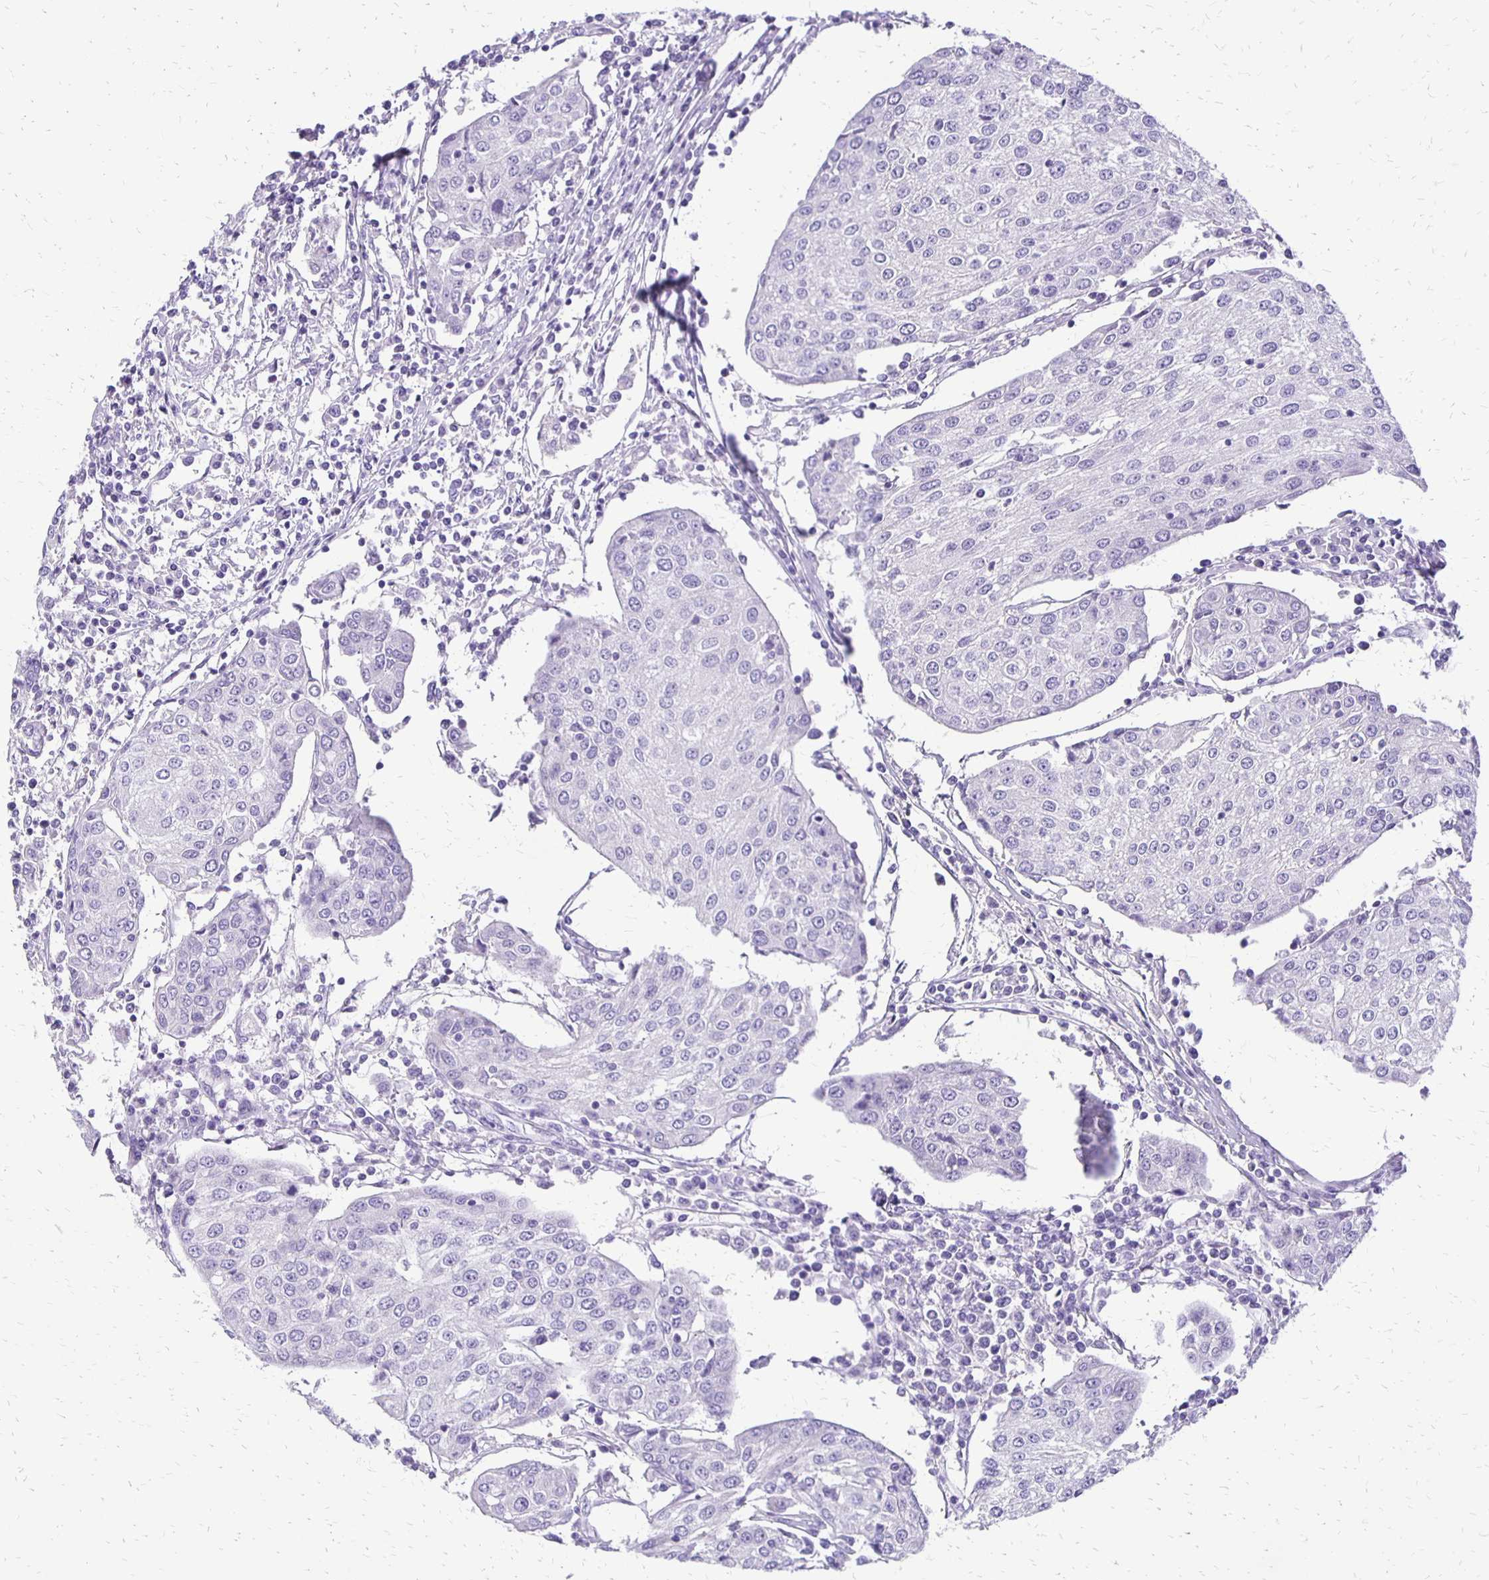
{"staining": {"intensity": "negative", "quantity": "none", "location": "none"}, "tissue": "urothelial cancer", "cell_type": "Tumor cells", "image_type": "cancer", "snomed": [{"axis": "morphology", "description": "Urothelial carcinoma, High grade"}, {"axis": "topography", "description": "Urinary bladder"}], "caption": "The photomicrograph demonstrates no staining of tumor cells in high-grade urothelial carcinoma. (Immunohistochemistry, brightfield microscopy, high magnification).", "gene": "ANKRD45", "patient": {"sex": "female", "age": 85}}